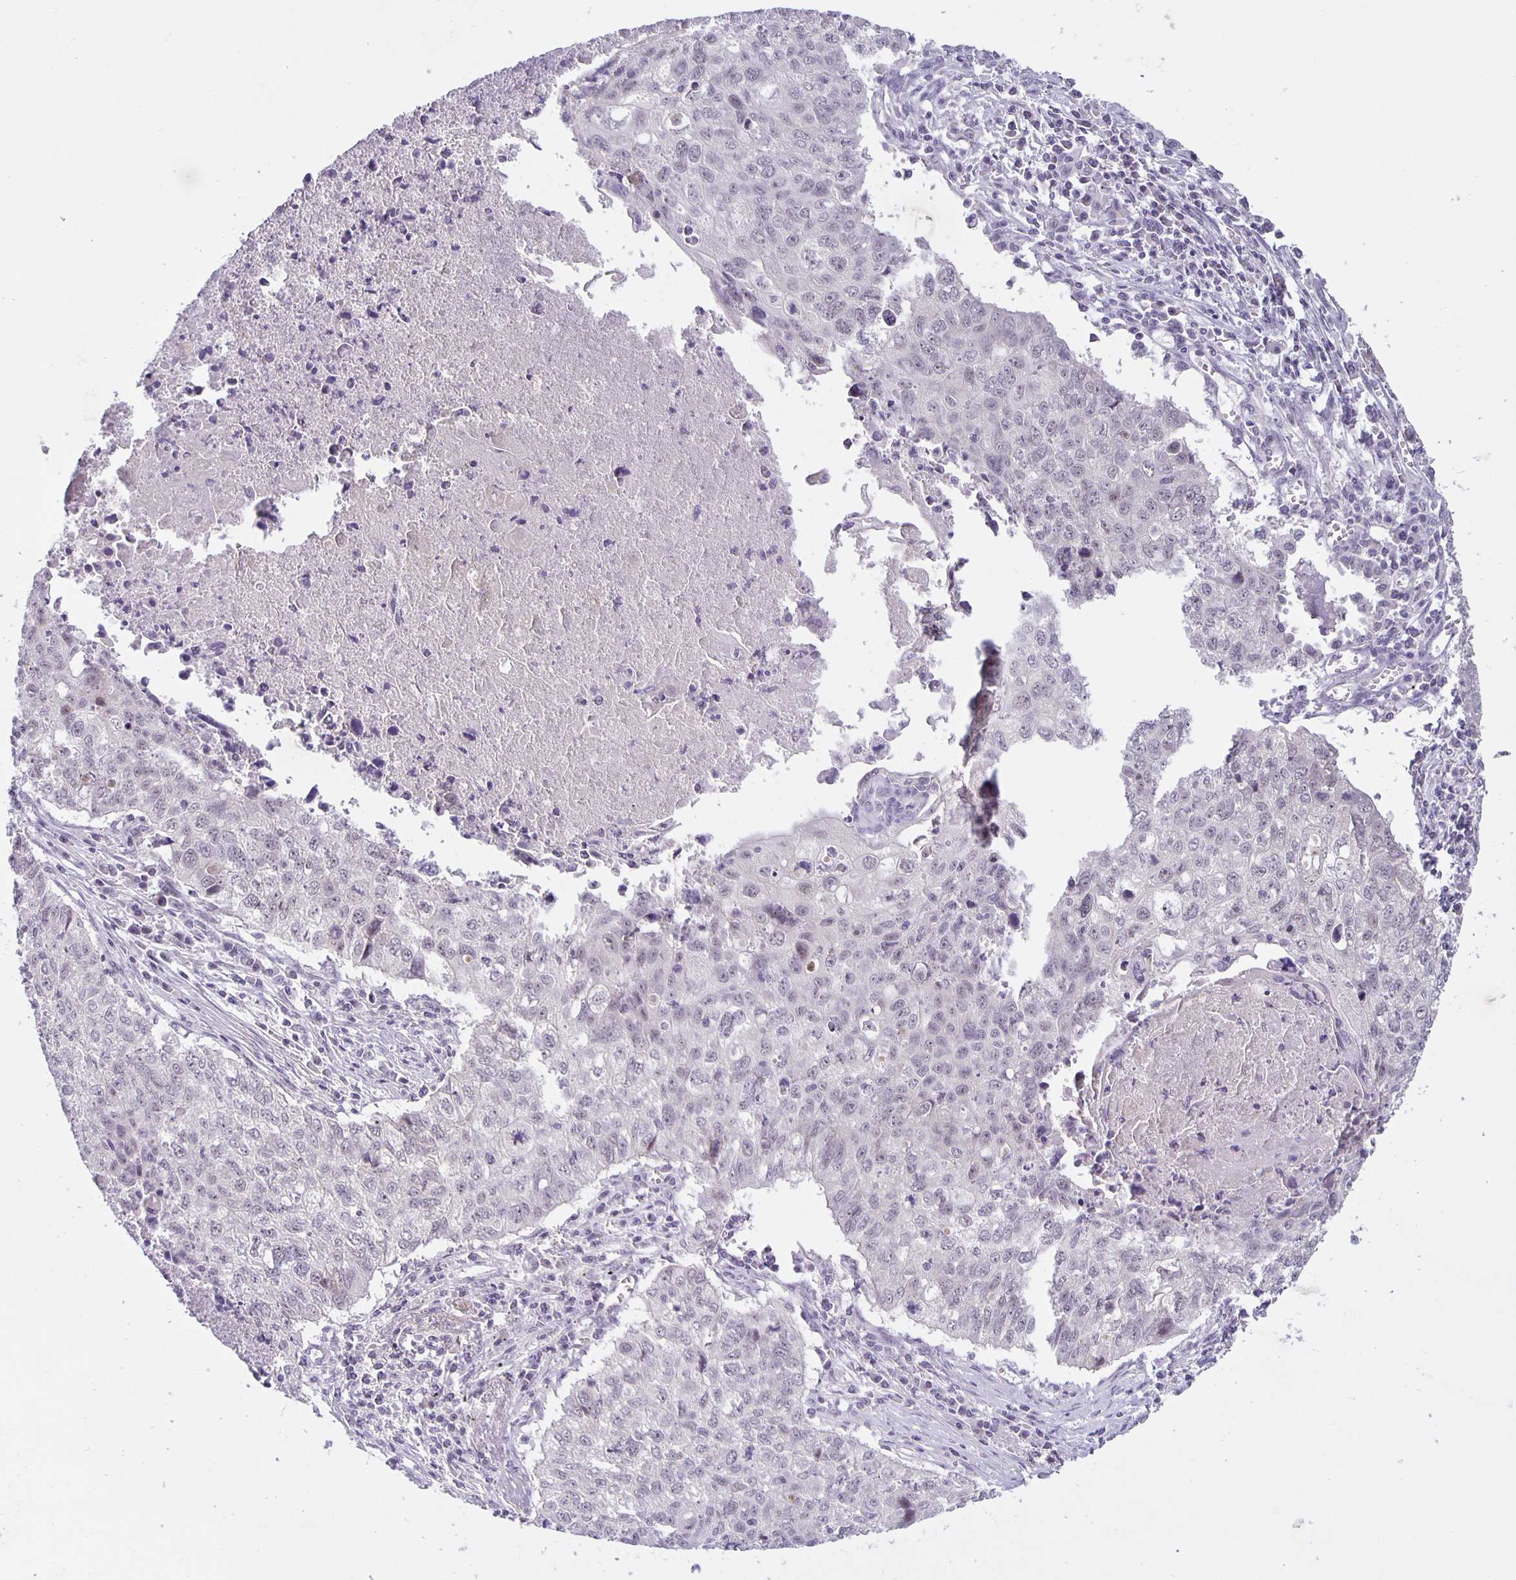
{"staining": {"intensity": "negative", "quantity": "none", "location": "none"}, "tissue": "lung cancer", "cell_type": "Tumor cells", "image_type": "cancer", "snomed": [{"axis": "morphology", "description": "Normal morphology"}, {"axis": "morphology", "description": "Aneuploidy"}, {"axis": "morphology", "description": "Squamous cell carcinoma, NOS"}, {"axis": "topography", "description": "Lymph node"}, {"axis": "topography", "description": "Lung"}], "caption": "This is an immunohistochemistry (IHC) histopathology image of lung cancer. There is no positivity in tumor cells.", "gene": "ARVCF", "patient": {"sex": "female", "age": 76}}